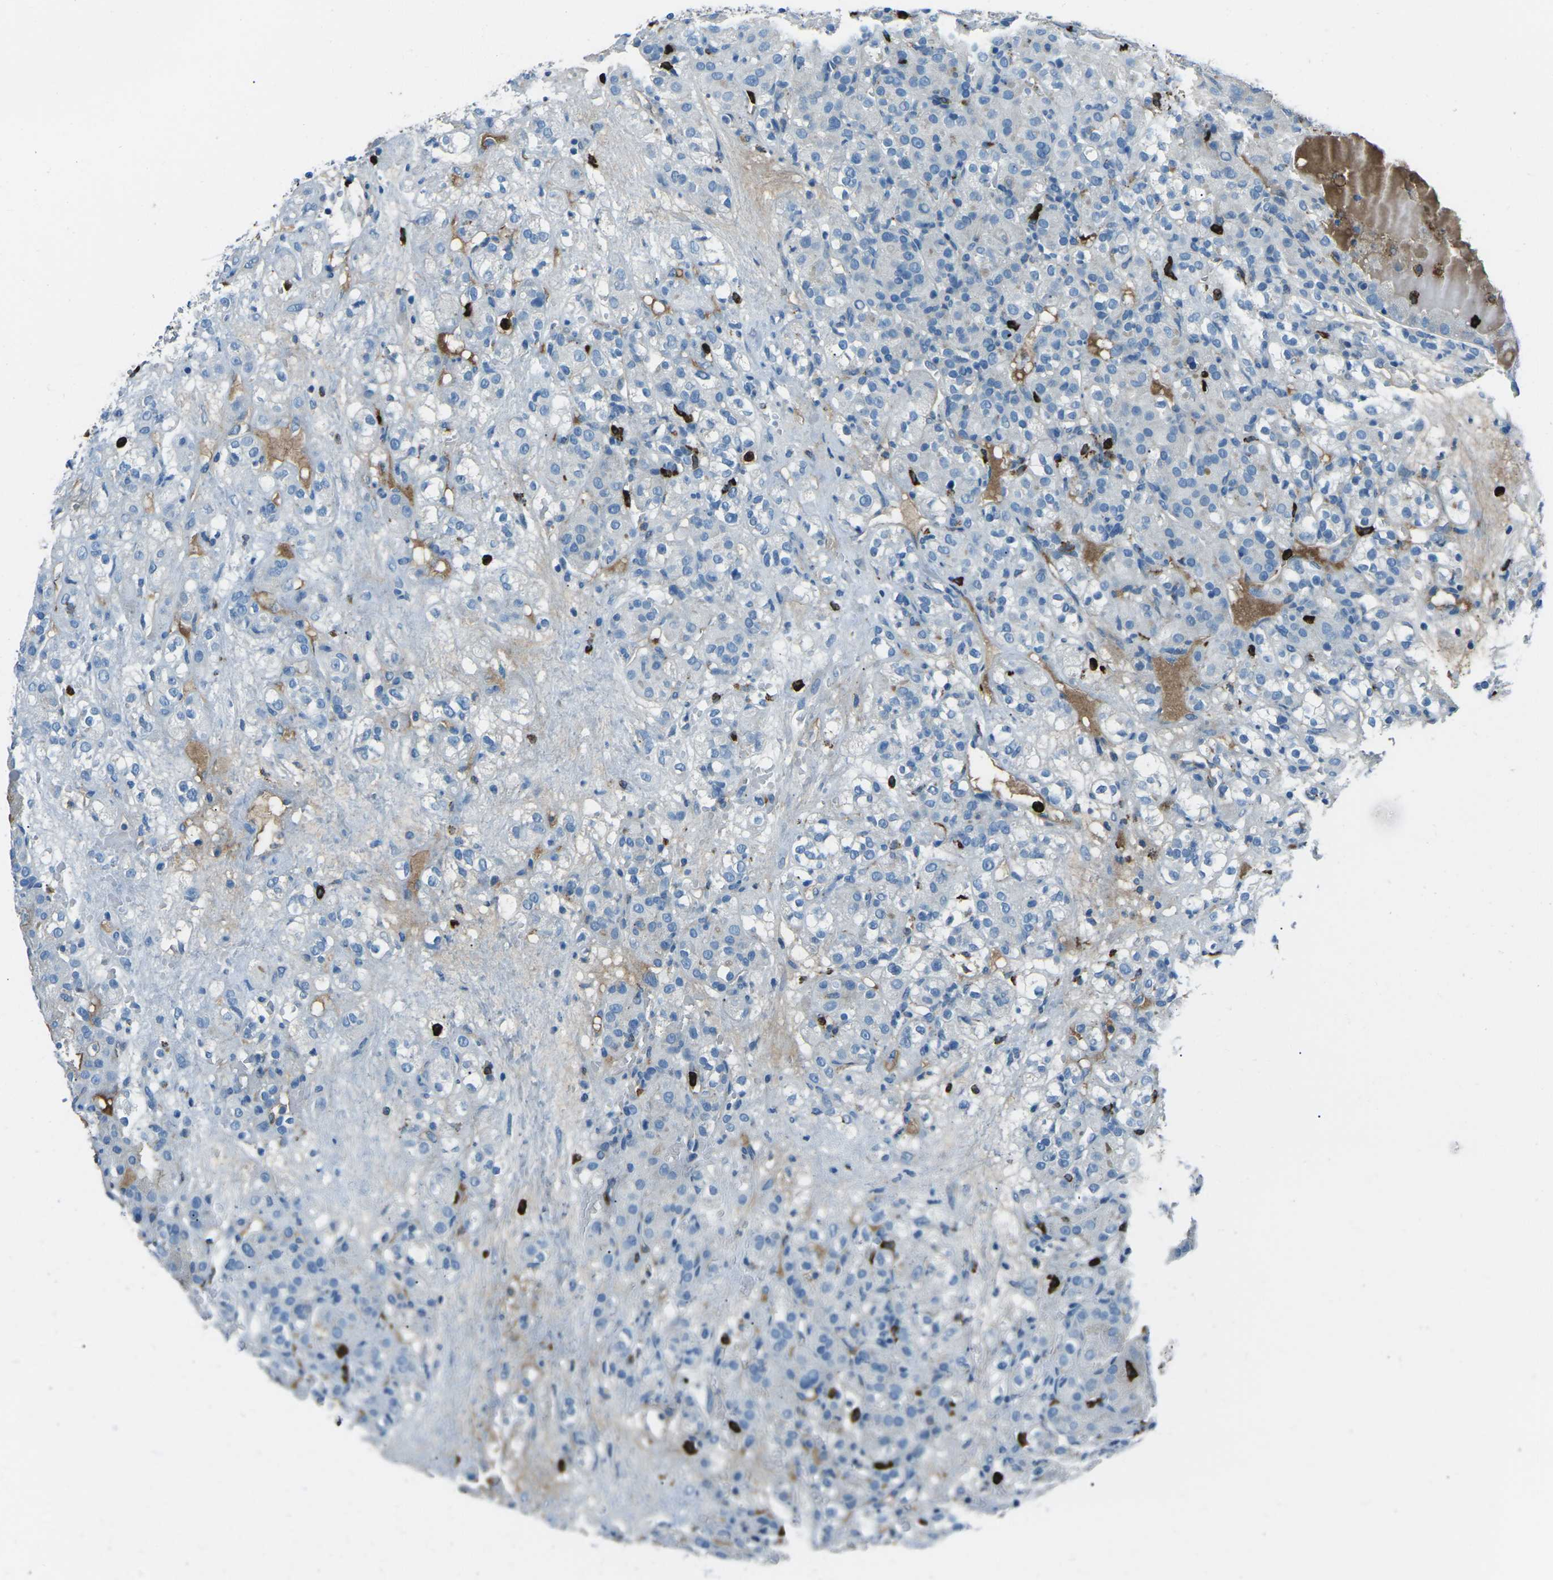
{"staining": {"intensity": "weak", "quantity": "<25%", "location": "cytoplasmic/membranous"}, "tissue": "renal cancer", "cell_type": "Tumor cells", "image_type": "cancer", "snomed": [{"axis": "morphology", "description": "Normal tissue, NOS"}, {"axis": "morphology", "description": "Adenocarcinoma, NOS"}, {"axis": "topography", "description": "Kidney"}], "caption": "An IHC micrograph of adenocarcinoma (renal) is shown. There is no staining in tumor cells of adenocarcinoma (renal).", "gene": "FCN1", "patient": {"sex": "male", "age": 61}}